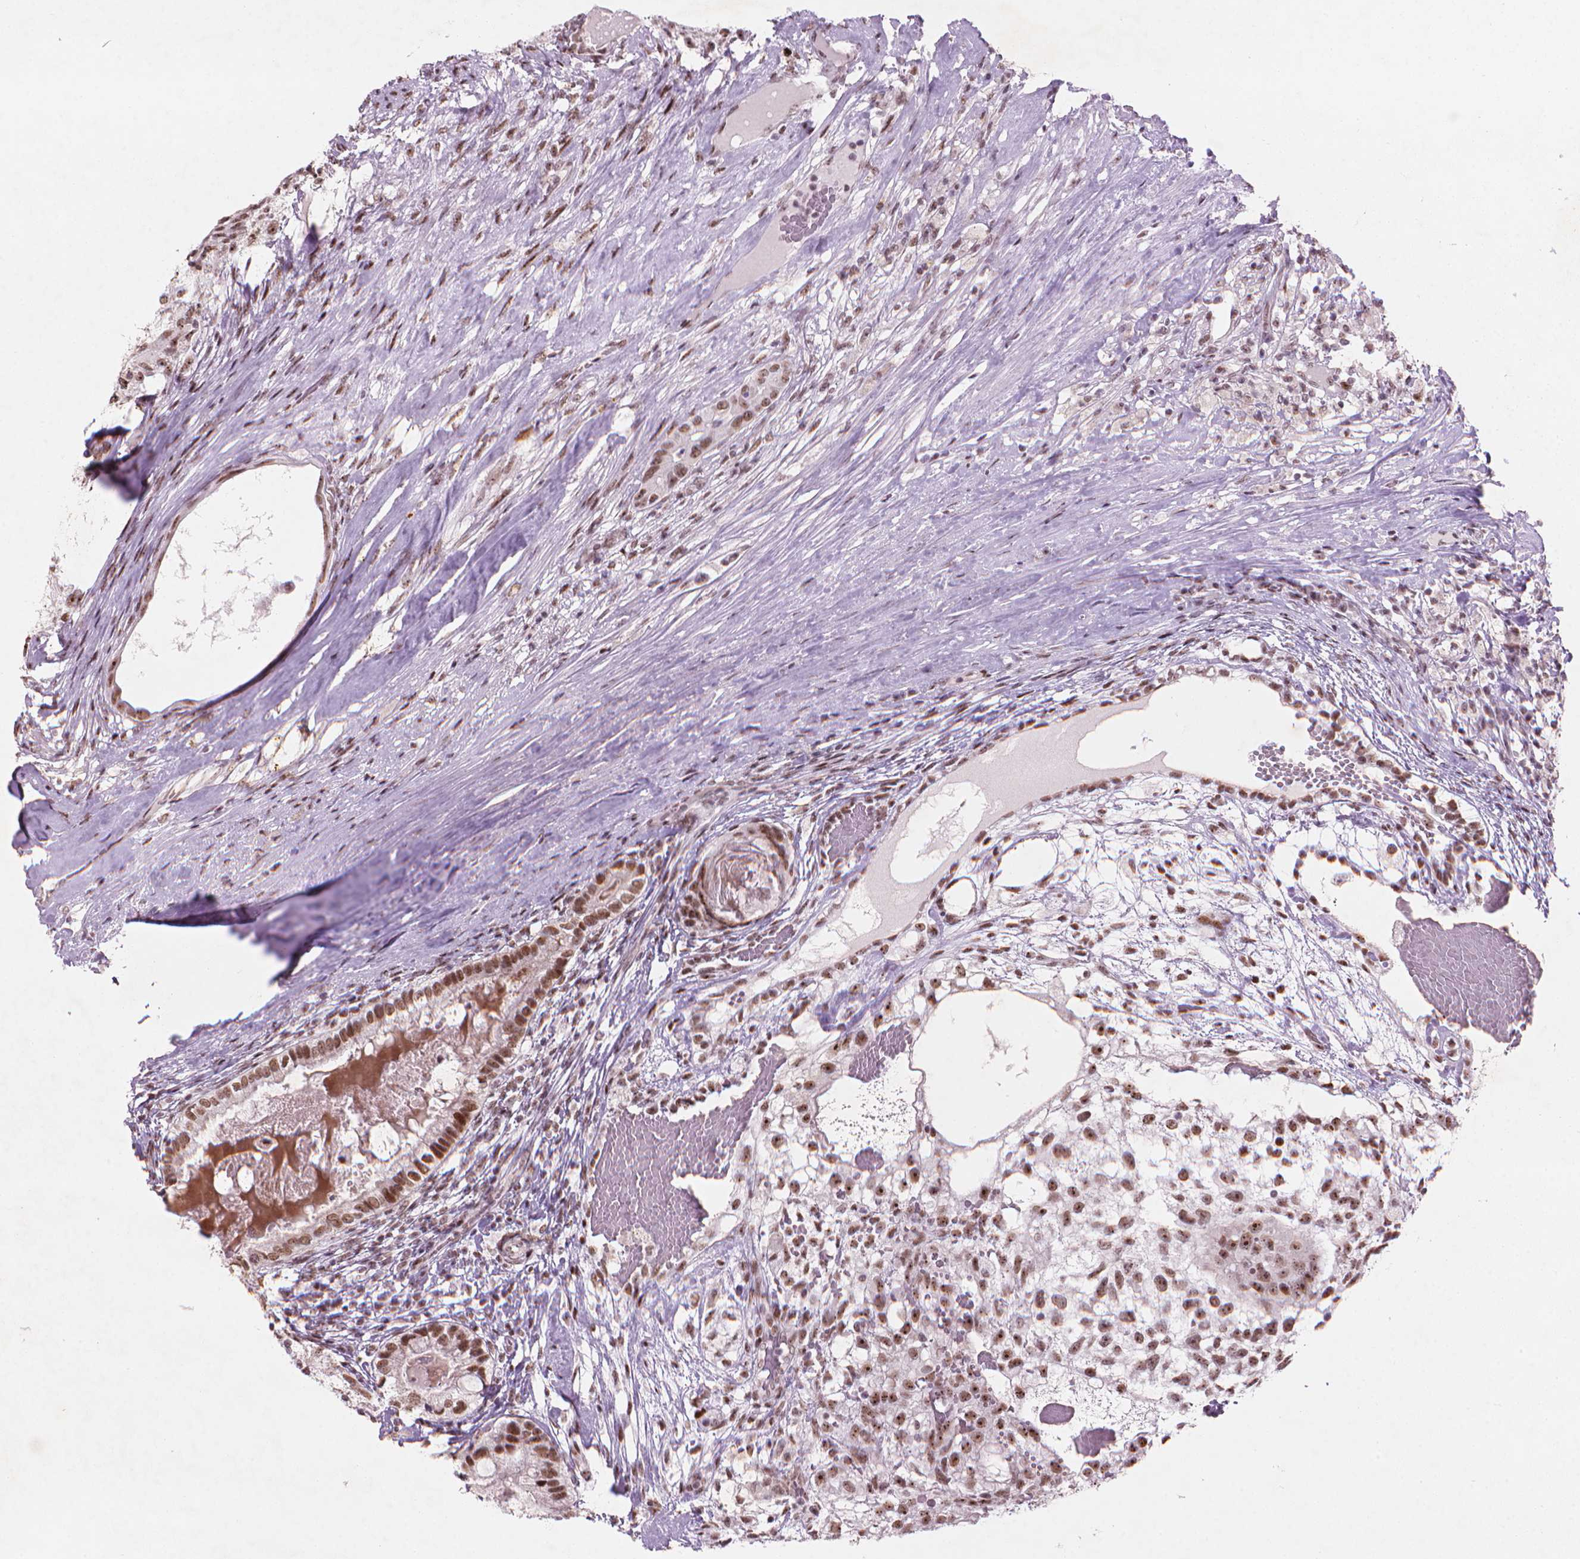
{"staining": {"intensity": "strong", "quantity": ">75%", "location": "nuclear"}, "tissue": "testis cancer", "cell_type": "Tumor cells", "image_type": "cancer", "snomed": [{"axis": "morphology", "description": "Seminoma, NOS"}, {"axis": "morphology", "description": "Carcinoma, Embryonal, NOS"}, {"axis": "topography", "description": "Testis"}], "caption": "This image reveals IHC staining of human testis cancer, with high strong nuclear expression in about >75% of tumor cells.", "gene": "HES7", "patient": {"sex": "male", "age": 41}}